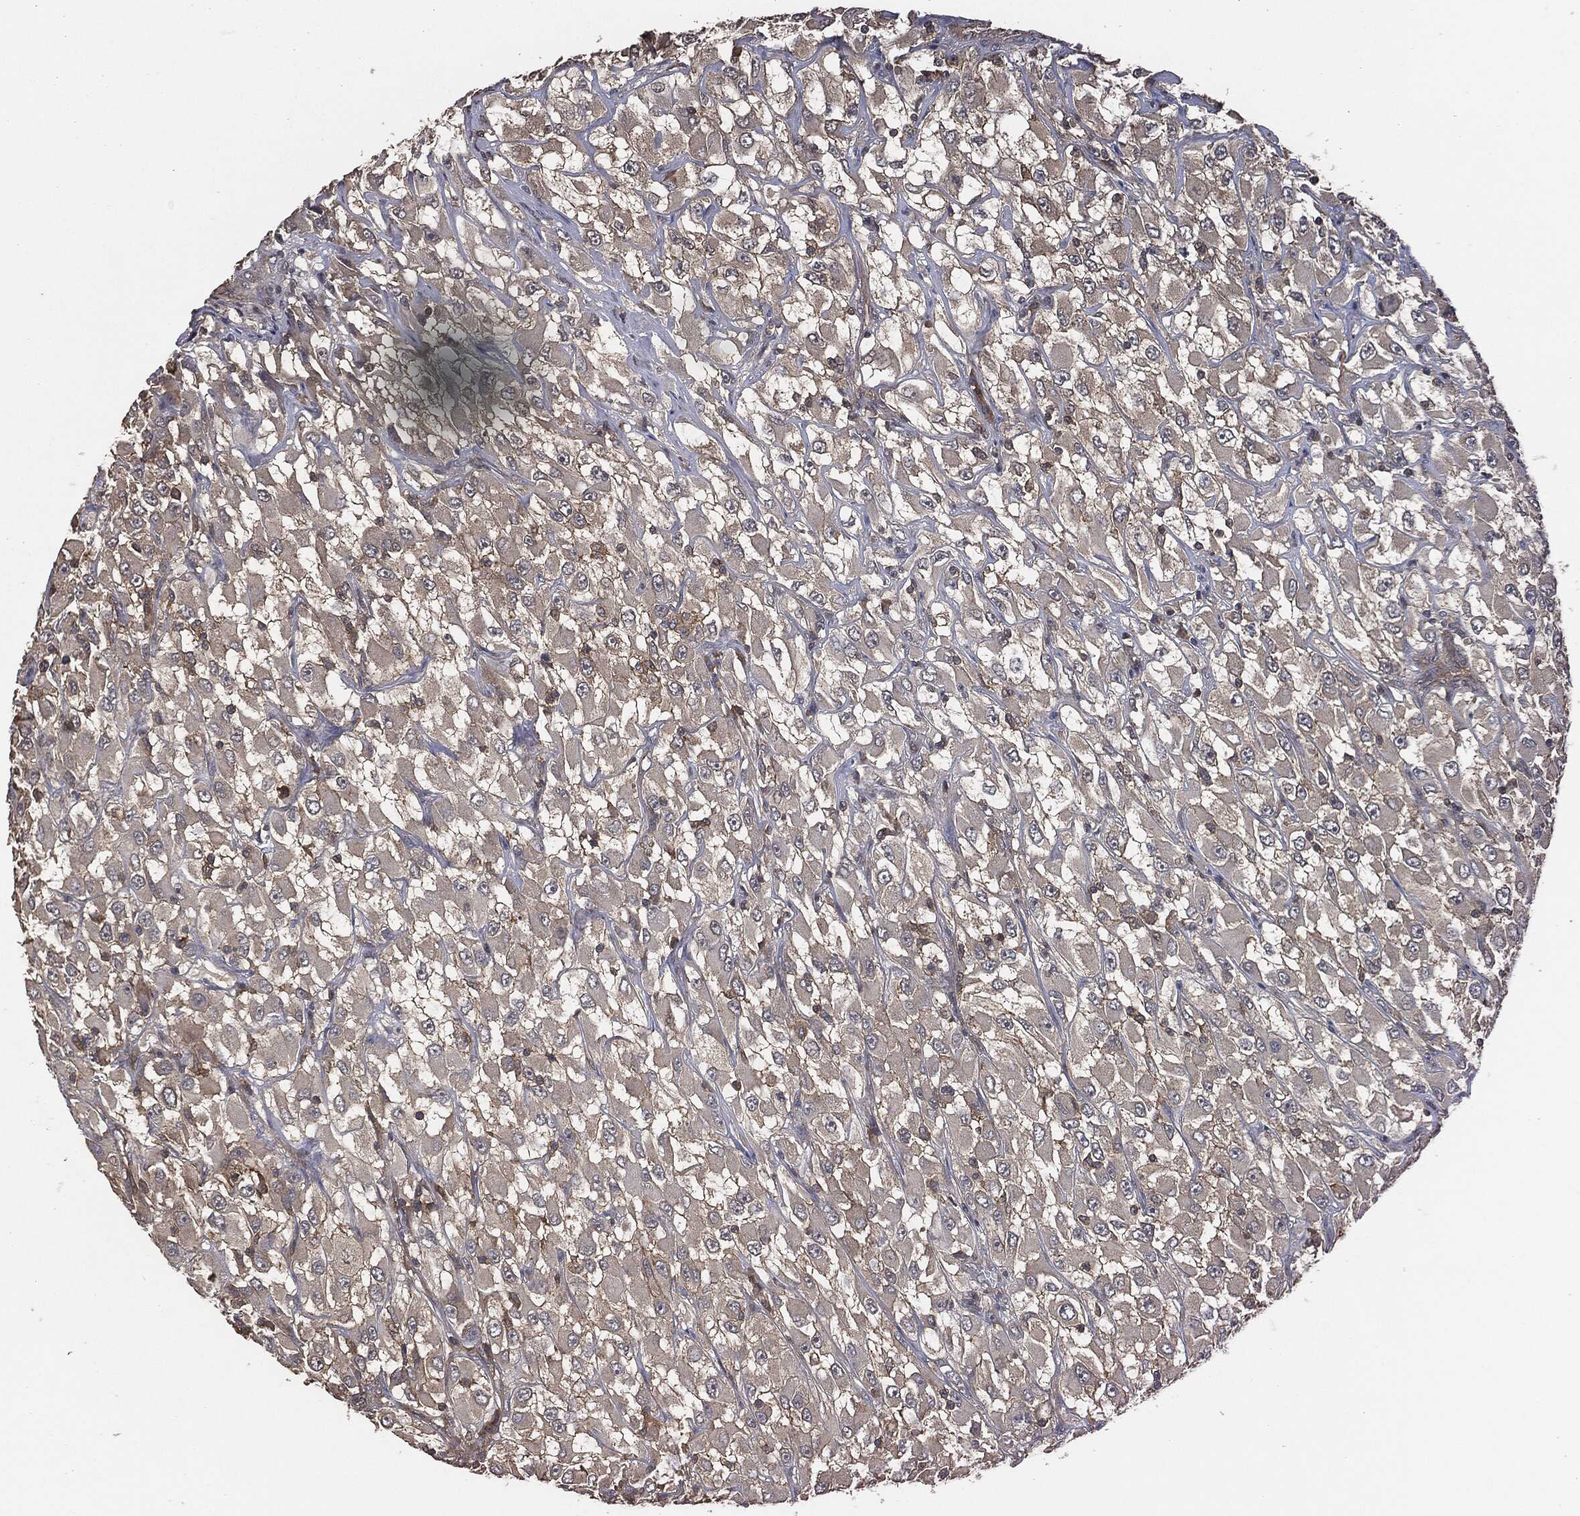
{"staining": {"intensity": "negative", "quantity": "none", "location": "none"}, "tissue": "renal cancer", "cell_type": "Tumor cells", "image_type": "cancer", "snomed": [{"axis": "morphology", "description": "Adenocarcinoma, NOS"}, {"axis": "topography", "description": "Kidney"}], "caption": "Immunohistochemistry (IHC) of adenocarcinoma (renal) shows no staining in tumor cells. The staining was performed using DAB to visualize the protein expression in brown, while the nuclei were stained in blue with hematoxylin (Magnification: 20x).", "gene": "ERBIN", "patient": {"sex": "female", "age": 52}}